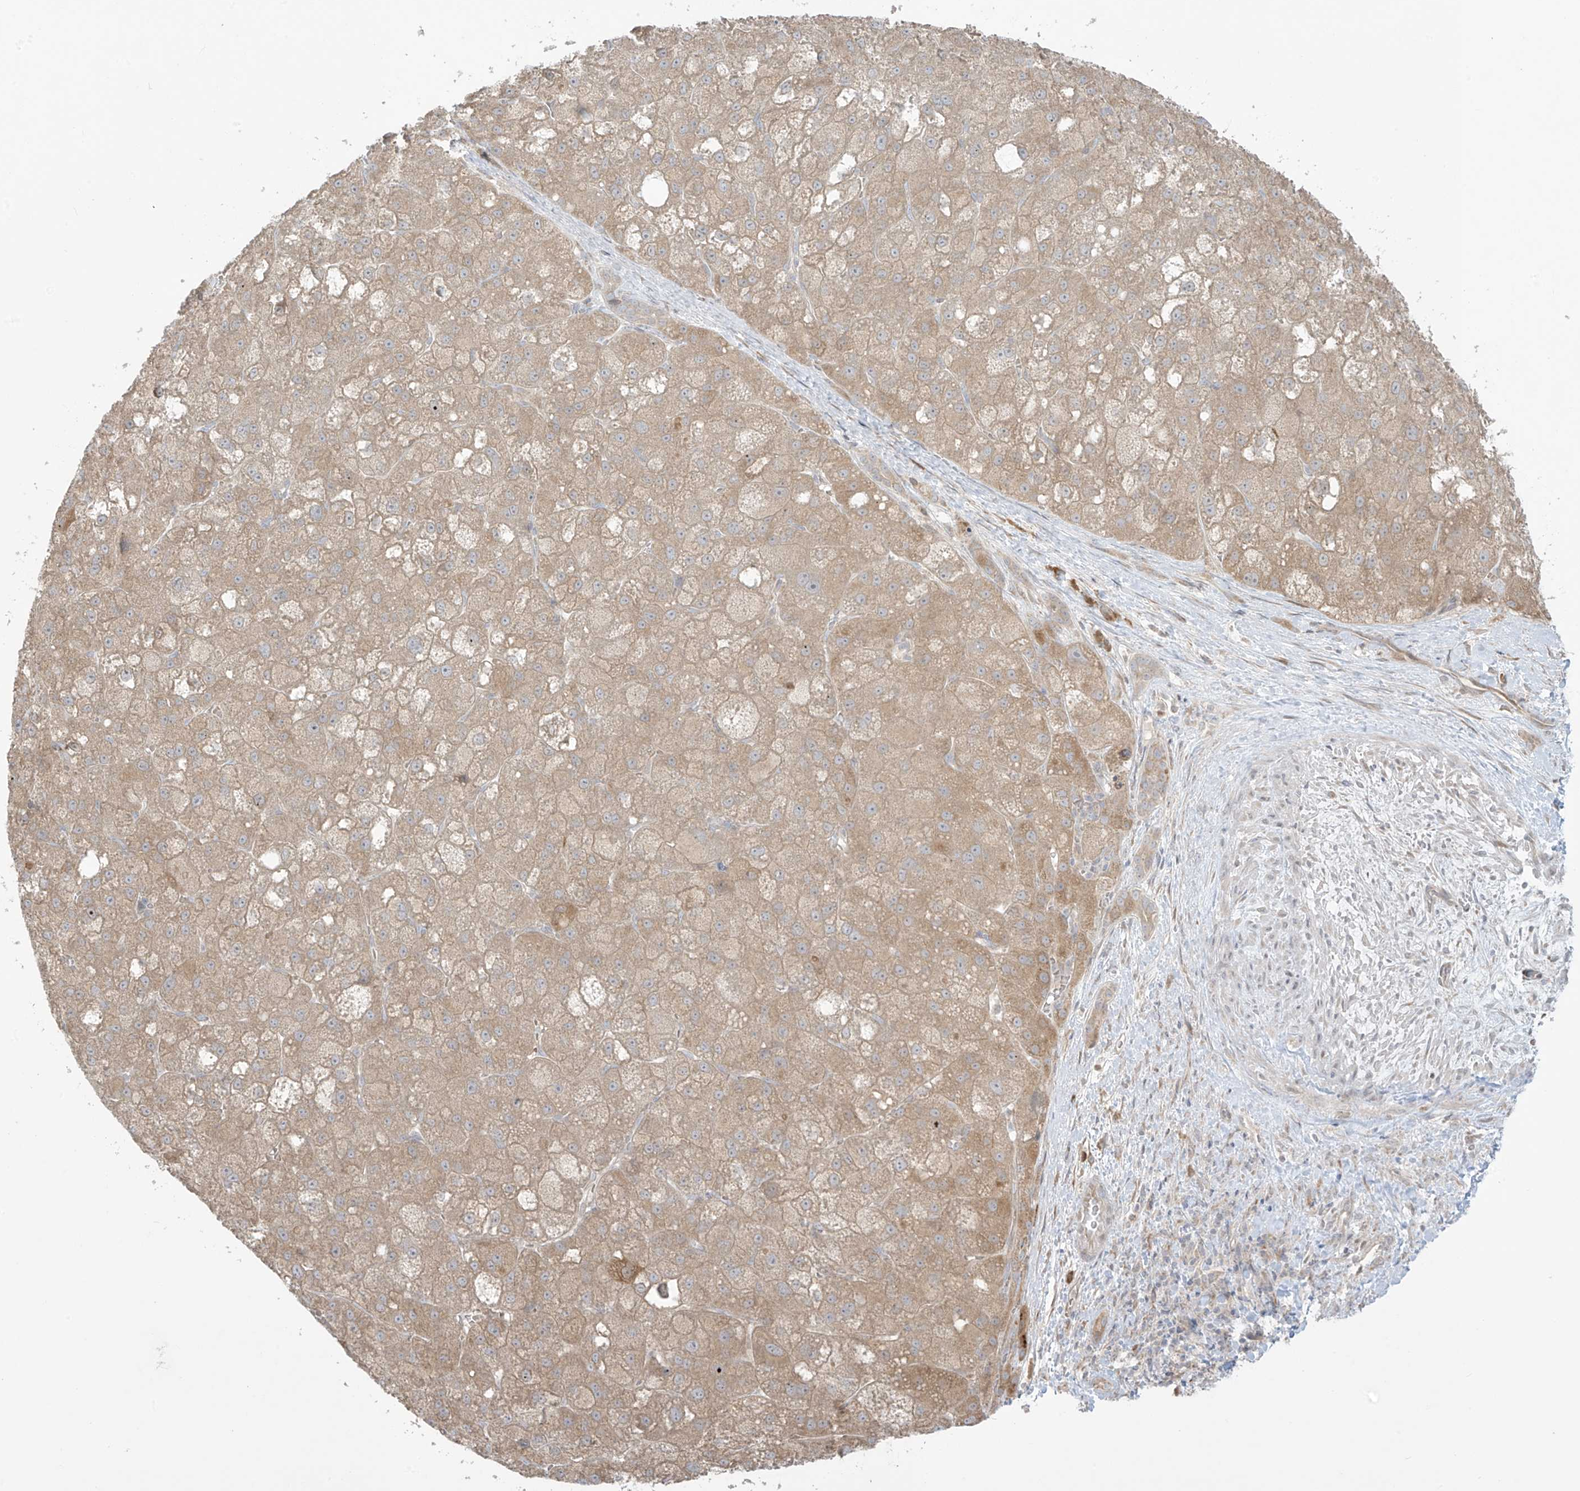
{"staining": {"intensity": "moderate", "quantity": ">75%", "location": "cytoplasmic/membranous"}, "tissue": "liver cancer", "cell_type": "Tumor cells", "image_type": "cancer", "snomed": [{"axis": "morphology", "description": "Carcinoma, Hepatocellular, NOS"}, {"axis": "topography", "description": "Liver"}], "caption": "Human liver cancer (hepatocellular carcinoma) stained with a brown dye demonstrates moderate cytoplasmic/membranous positive expression in about >75% of tumor cells.", "gene": "PPAT", "patient": {"sex": "male", "age": 57}}